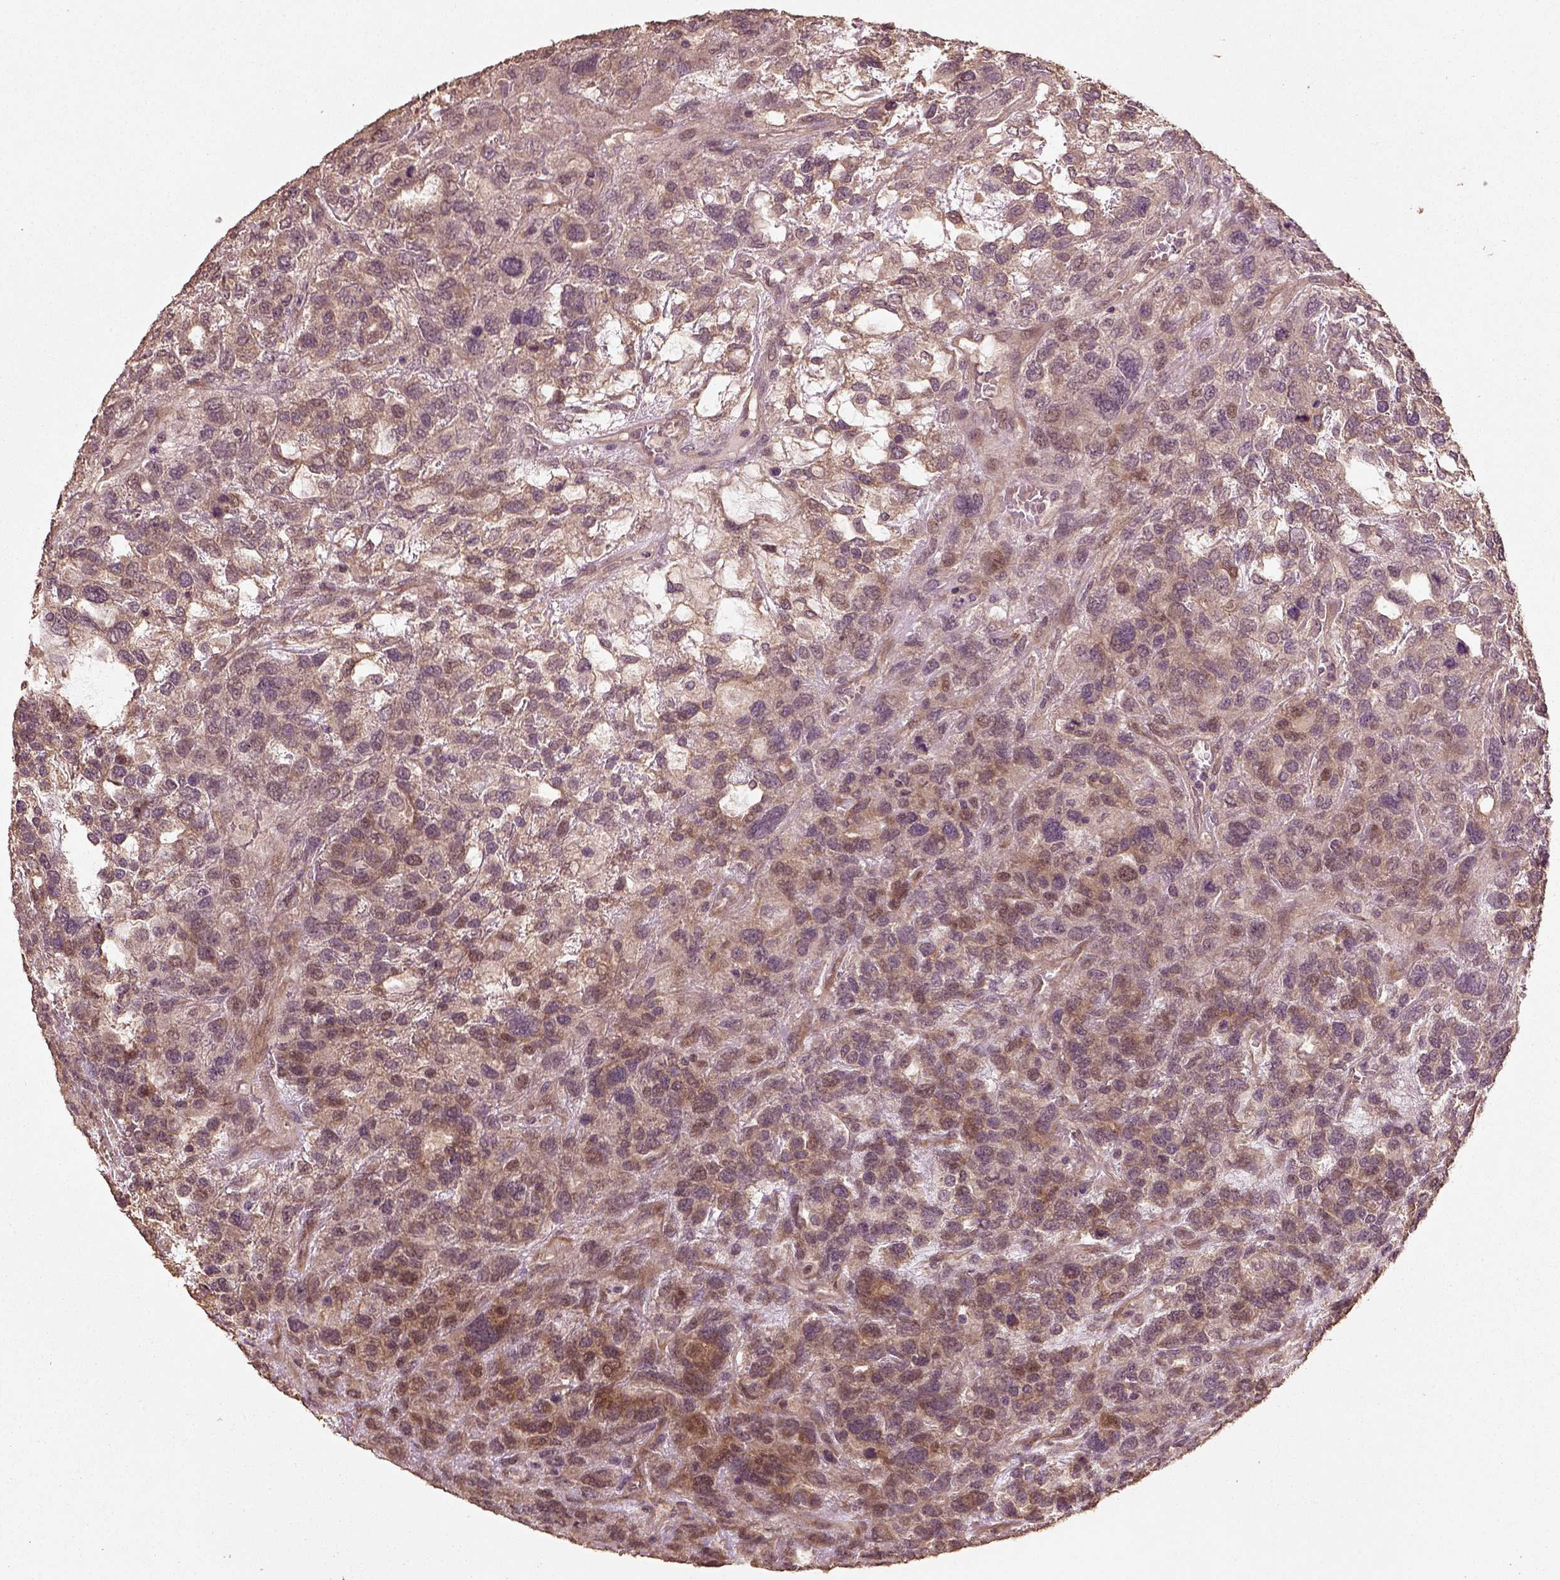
{"staining": {"intensity": "moderate", "quantity": "<25%", "location": "cytoplasmic/membranous"}, "tissue": "testis cancer", "cell_type": "Tumor cells", "image_type": "cancer", "snomed": [{"axis": "morphology", "description": "Seminoma, NOS"}, {"axis": "topography", "description": "Testis"}], "caption": "This is an image of IHC staining of testis cancer (seminoma), which shows moderate positivity in the cytoplasmic/membranous of tumor cells.", "gene": "ERV3-1", "patient": {"sex": "male", "age": 52}}